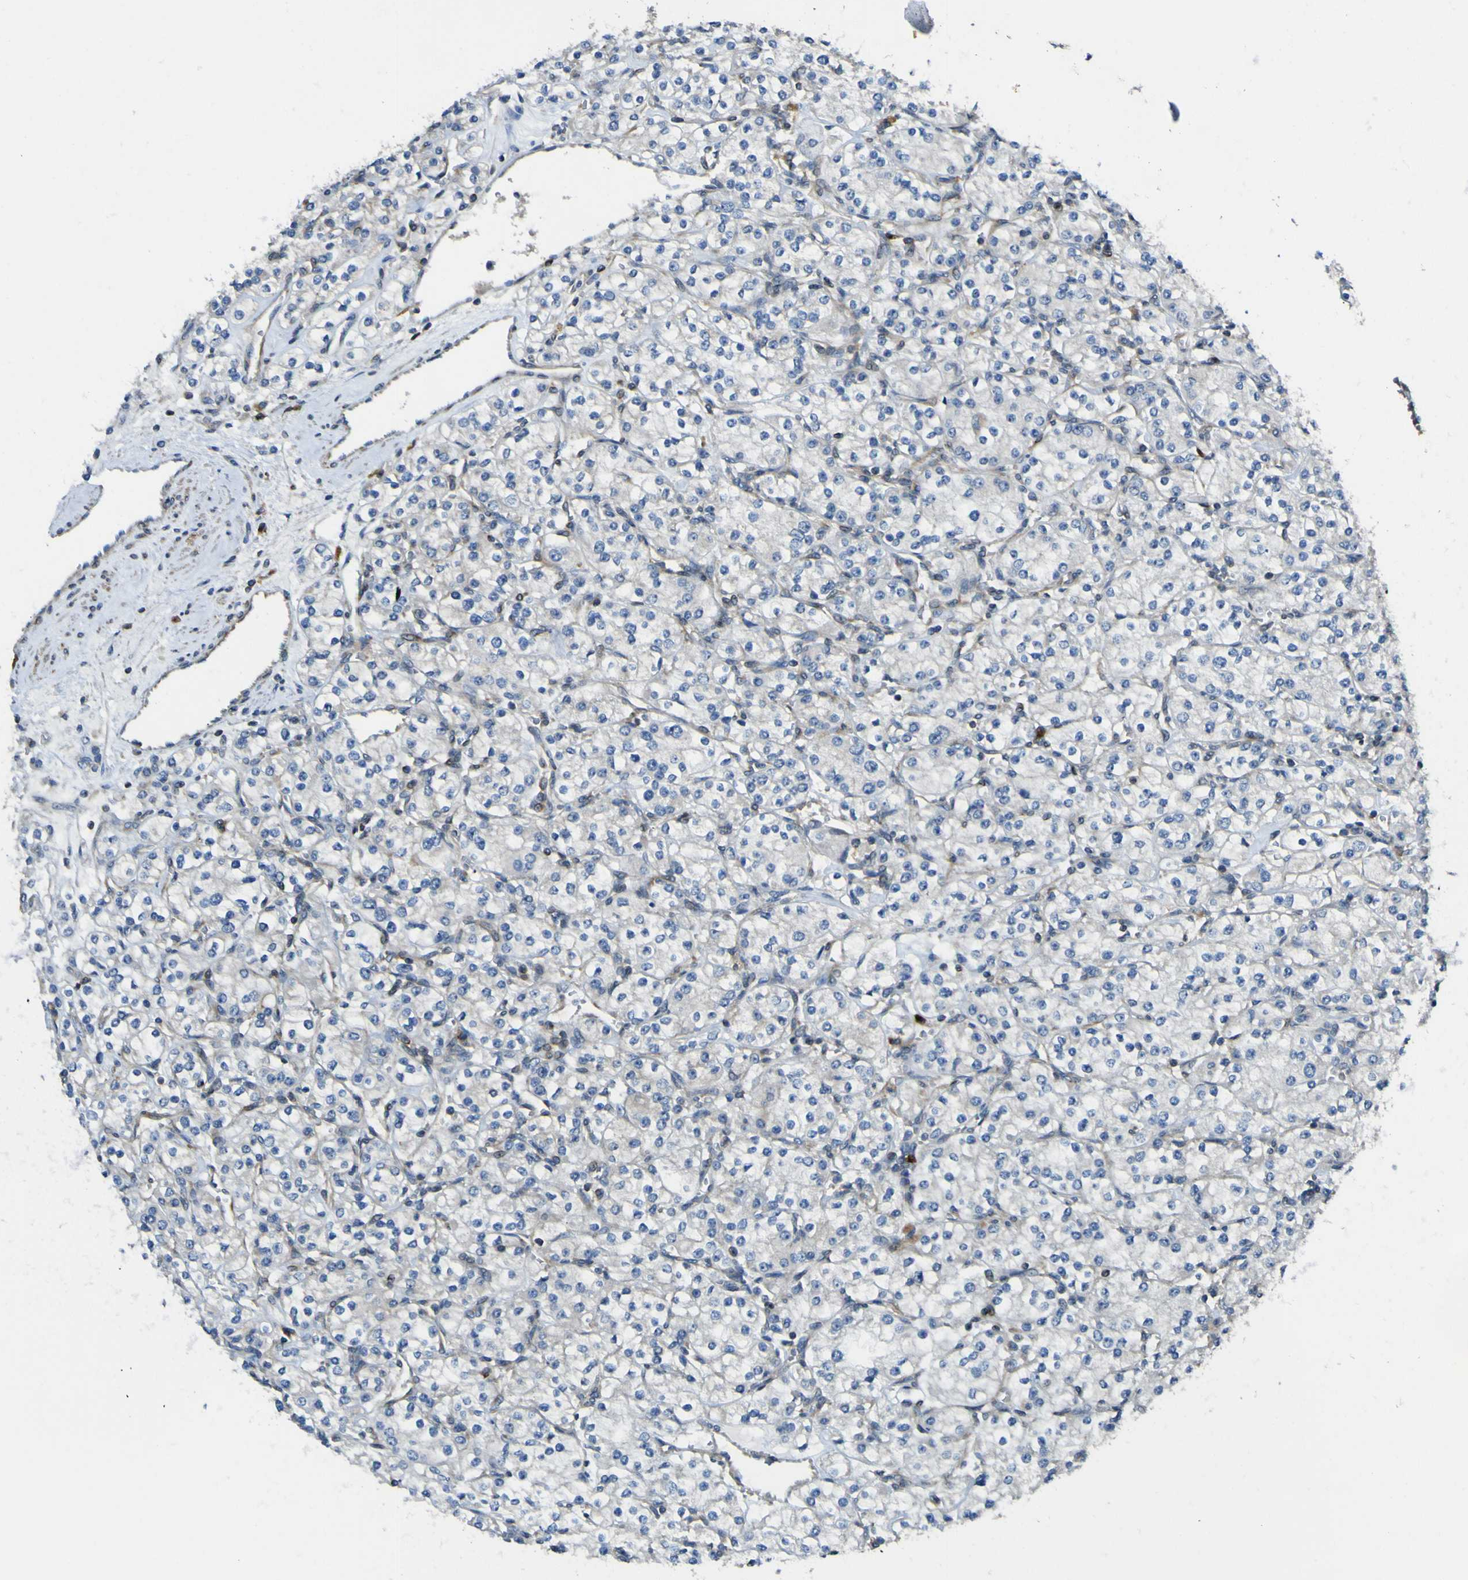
{"staining": {"intensity": "negative", "quantity": "none", "location": "none"}, "tissue": "renal cancer", "cell_type": "Tumor cells", "image_type": "cancer", "snomed": [{"axis": "morphology", "description": "Adenocarcinoma, NOS"}, {"axis": "topography", "description": "Kidney"}], "caption": "There is no significant staining in tumor cells of adenocarcinoma (renal).", "gene": "EML2", "patient": {"sex": "male", "age": 77}}